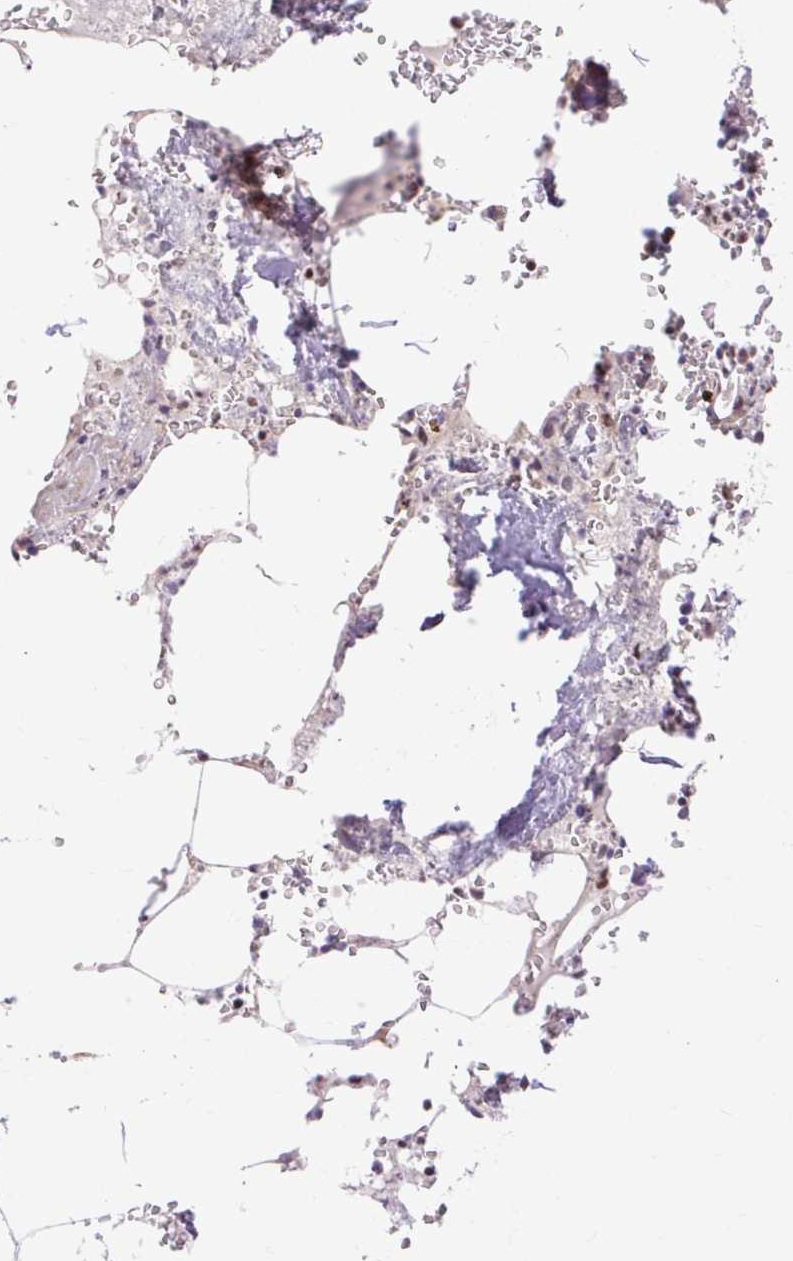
{"staining": {"intensity": "moderate", "quantity": "<25%", "location": "nuclear"}, "tissue": "bone marrow", "cell_type": "Hematopoietic cells", "image_type": "normal", "snomed": [{"axis": "morphology", "description": "Normal tissue, NOS"}, {"axis": "topography", "description": "Bone marrow"}], "caption": "Immunohistochemistry photomicrograph of benign bone marrow: bone marrow stained using IHC demonstrates low levels of moderate protein expression localized specifically in the nuclear of hematopoietic cells, appearing as a nuclear brown color.", "gene": "ENSG00000261832", "patient": {"sex": "male", "age": 54}}